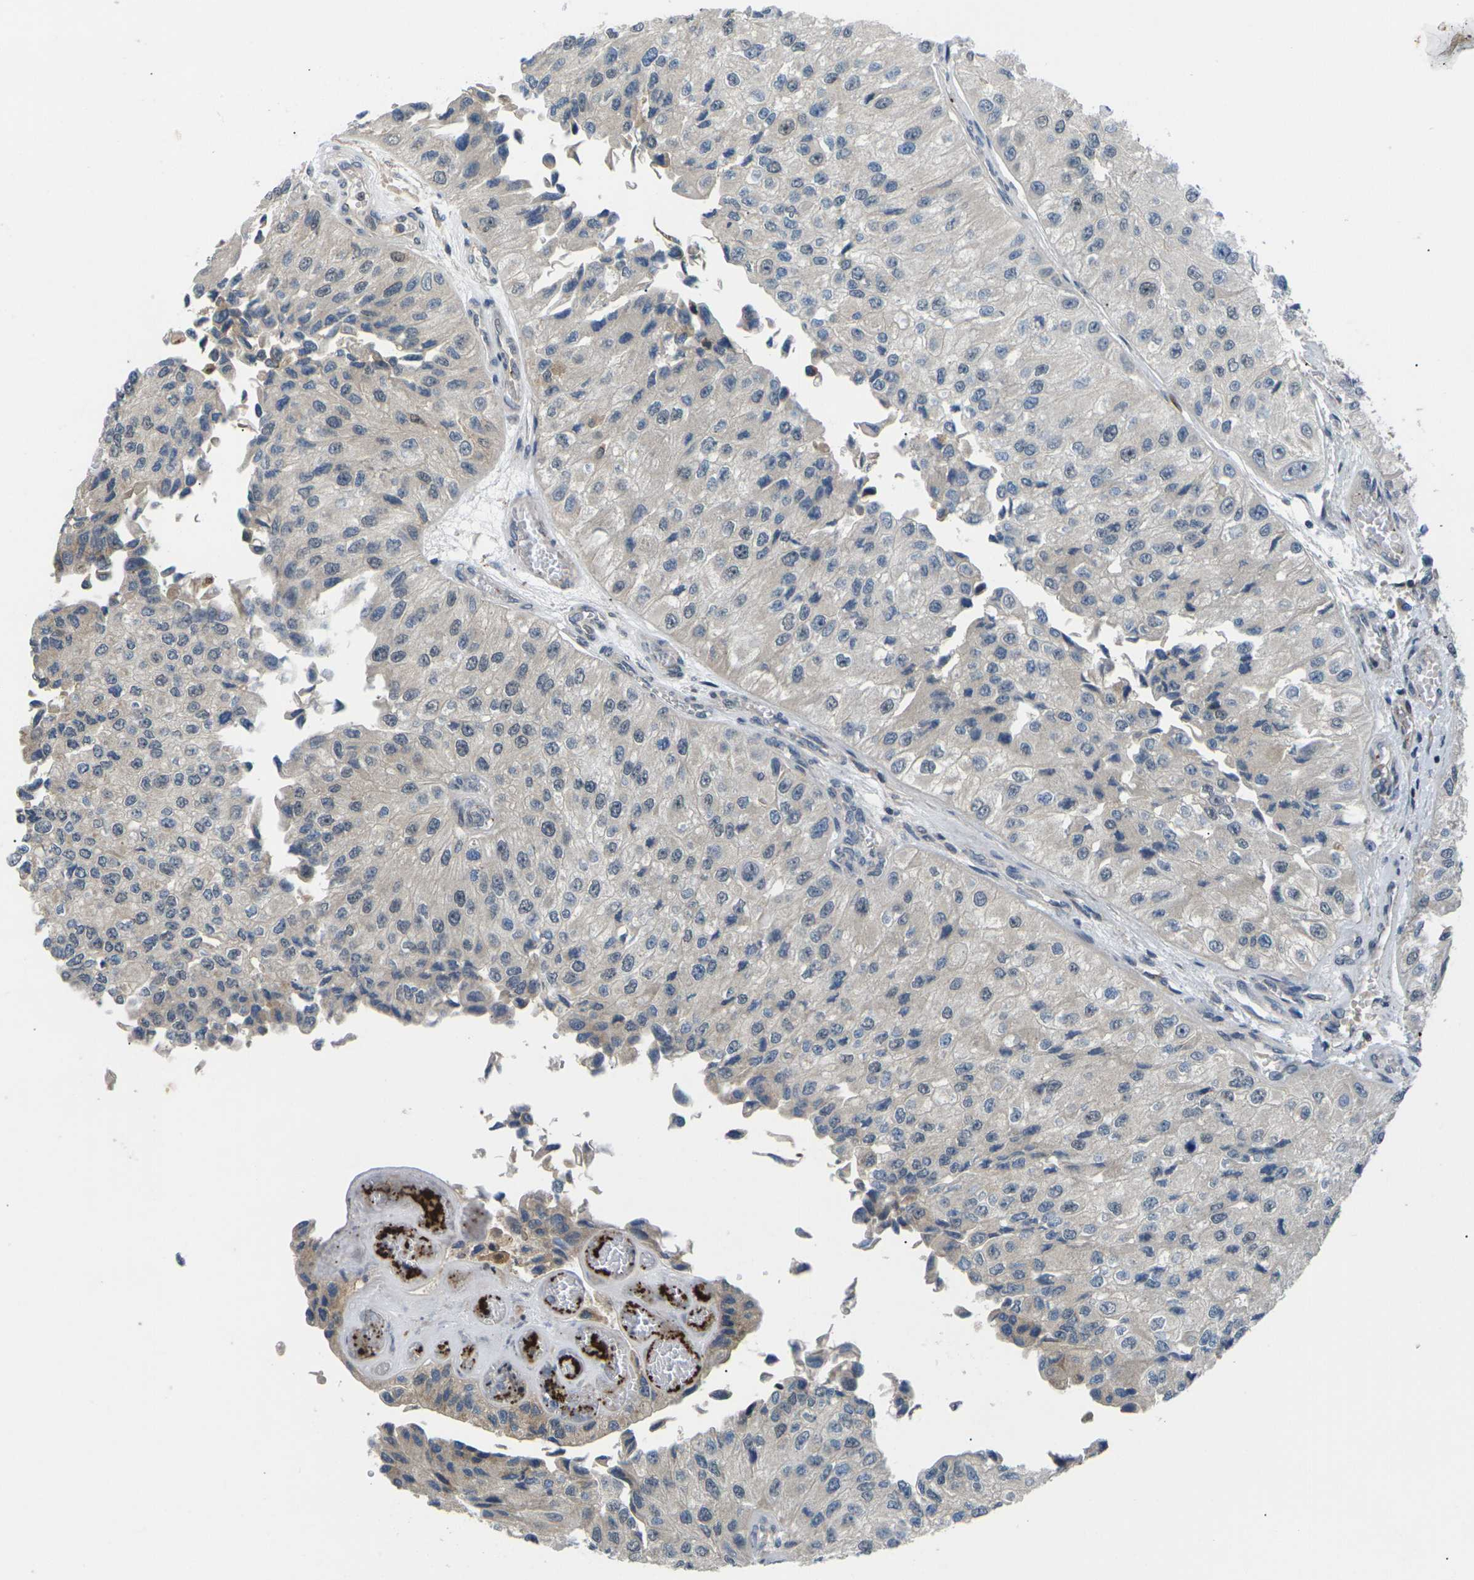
{"staining": {"intensity": "negative", "quantity": "none", "location": "none"}, "tissue": "urothelial cancer", "cell_type": "Tumor cells", "image_type": "cancer", "snomed": [{"axis": "morphology", "description": "Urothelial carcinoma, High grade"}, {"axis": "topography", "description": "Kidney"}, {"axis": "topography", "description": "Urinary bladder"}], "caption": "A histopathology image of human urothelial cancer is negative for staining in tumor cells.", "gene": "RPS6KA3", "patient": {"sex": "male", "age": 77}}